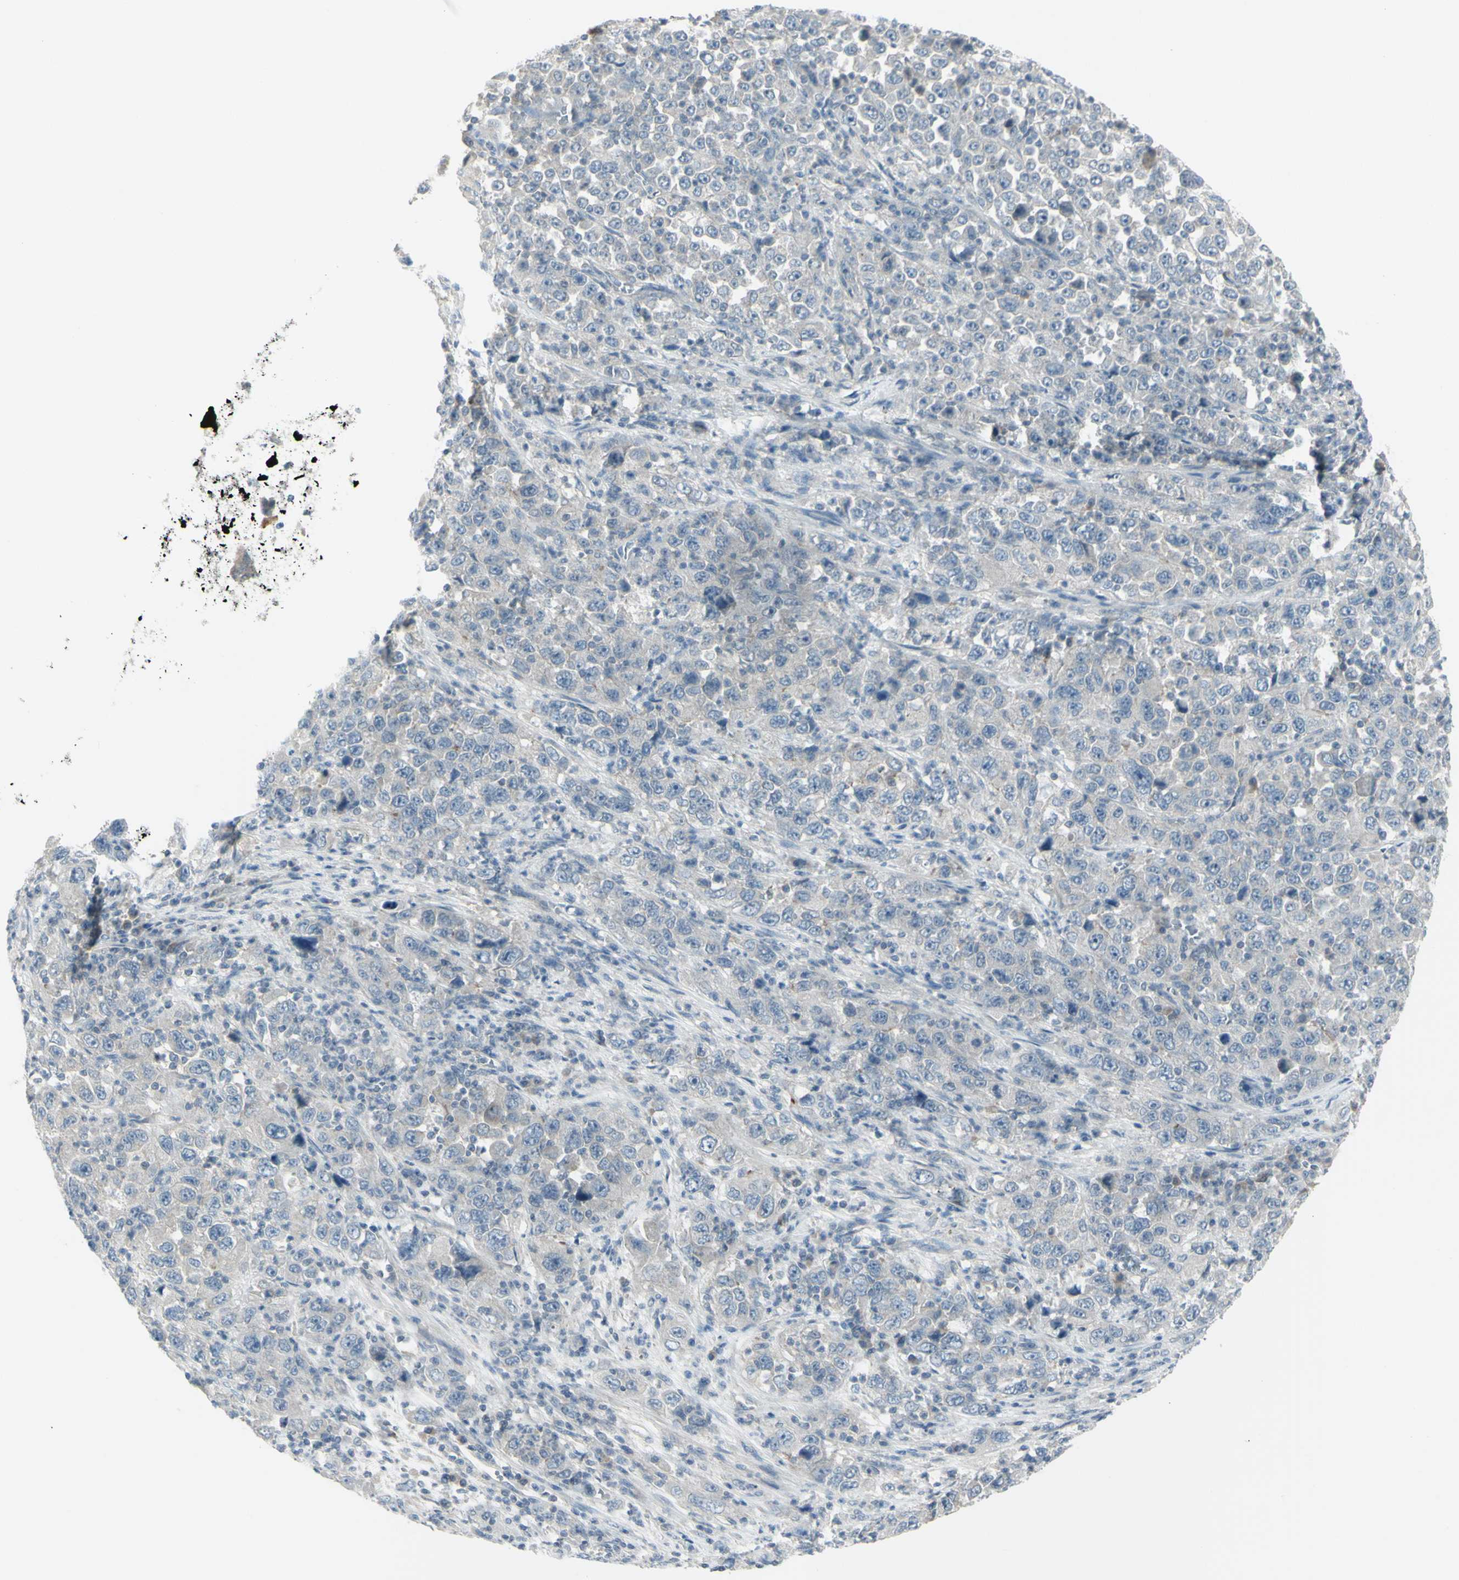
{"staining": {"intensity": "negative", "quantity": "none", "location": "none"}, "tissue": "stomach cancer", "cell_type": "Tumor cells", "image_type": "cancer", "snomed": [{"axis": "morphology", "description": "Normal tissue, NOS"}, {"axis": "morphology", "description": "Adenocarcinoma, NOS"}, {"axis": "topography", "description": "Stomach, upper"}, {"axis": "topography", "description": "Stomach"}], "caption": "High magnification brightfield microscopy of stomach cancer stained with DAB (3,3'-diaminobenzidine) (brown) and counterstained with hematoxylin (blue): tumor cells show no significant positivity. (DAB immunohistochemistry with hematoxylin counter stain).", "gene": "SH3GL2", "patient": {"sex": "male", "age": 59}}